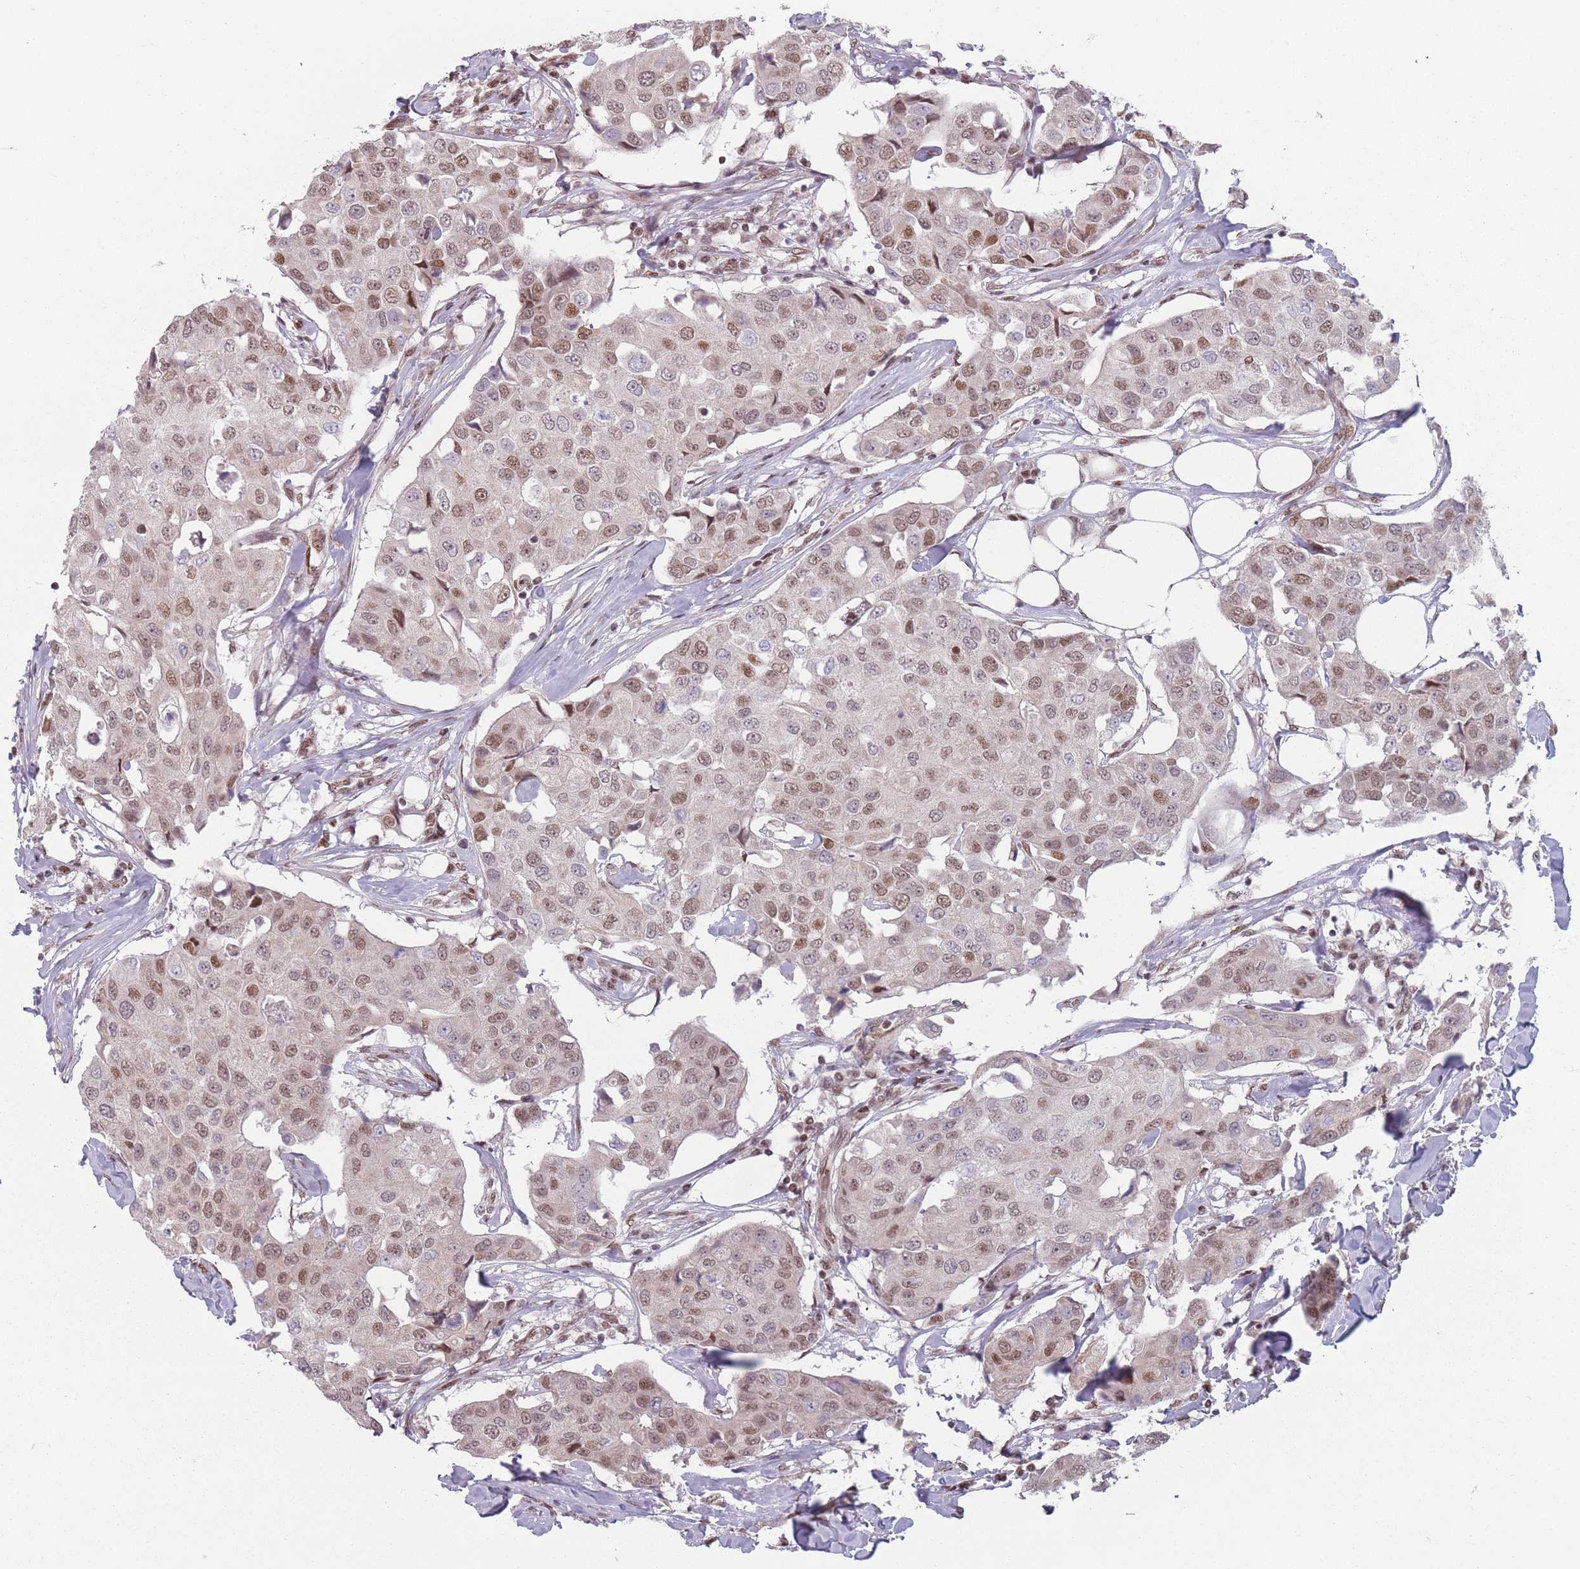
{"staining": {"intensity": "moderate", "quantity": ">75%", "location": "nuclear"}, "tissue": "breast cancer", "cell_type": "Tumor cells", "image_type": "cancer", "snomed": [{"axis": "morphology", "description": "Duct carcinoma"}, {"axis": "topography", "description": "Breast"}], "caption": "An immunohistochemistry image of tumor tissue is shown. Protein staining in brown labels moderate nuclear positivity in breast cancer within tumor cells.", "gene": "SH3BGRL2", "patient": {"sex": "female", "age": 80}}